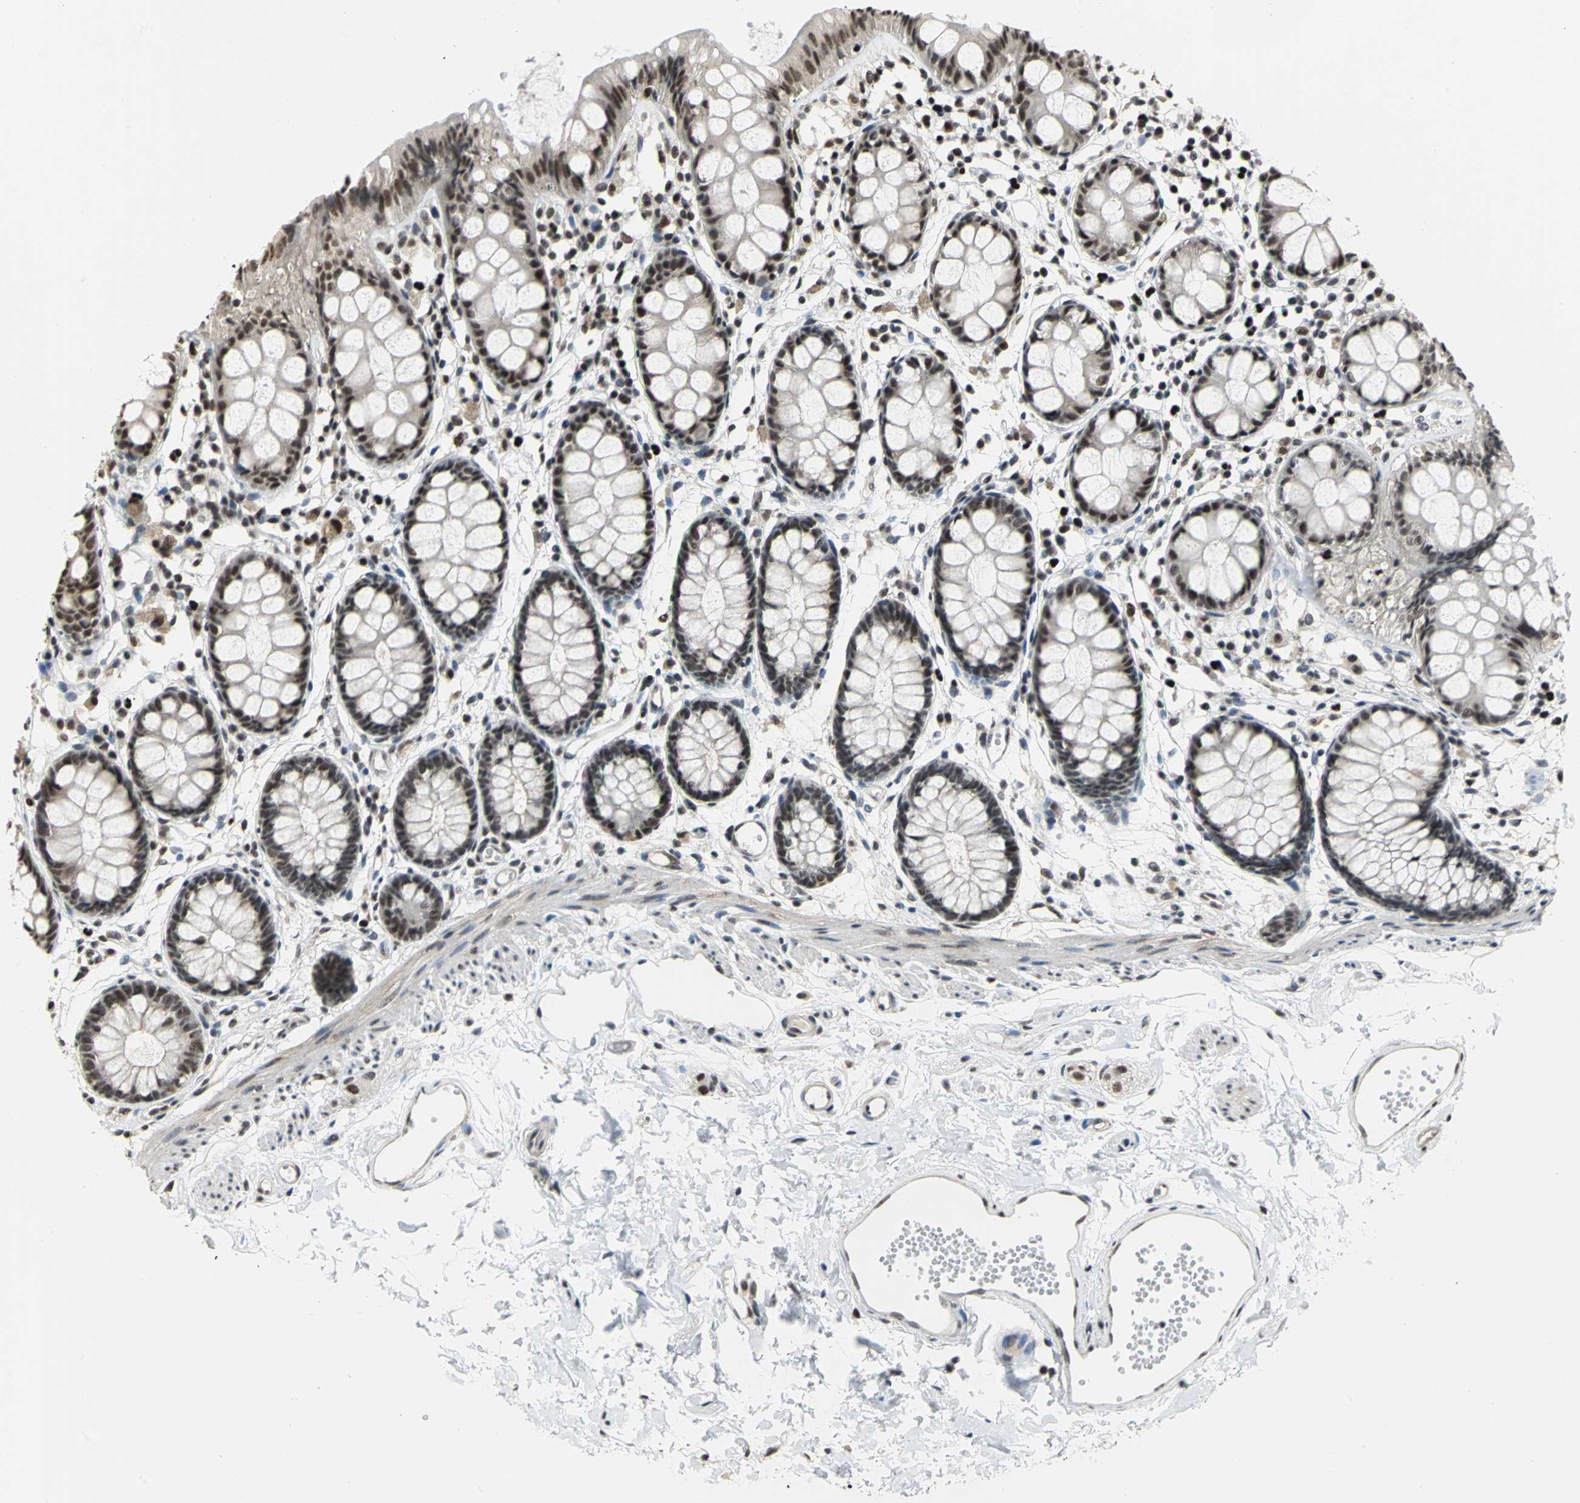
{"staining": {"intensity": "strong", "quantity": ">75%", "location": "nuclear"}, "tissue": "rectum", "cell_type": "Glandular cells", "image_type": "normal", "snomed": [{"axis": "morphology", "description": "Normal tissue, NOS"}, {"axis": "topography", "description": "Rectum"}], "caption": "Strong nuclear staining is present in approximately >75% of glandular cells in unremarkable rectum.", "gene": "CCDC88C", "patient": {"sex": "female", "age": 66}}